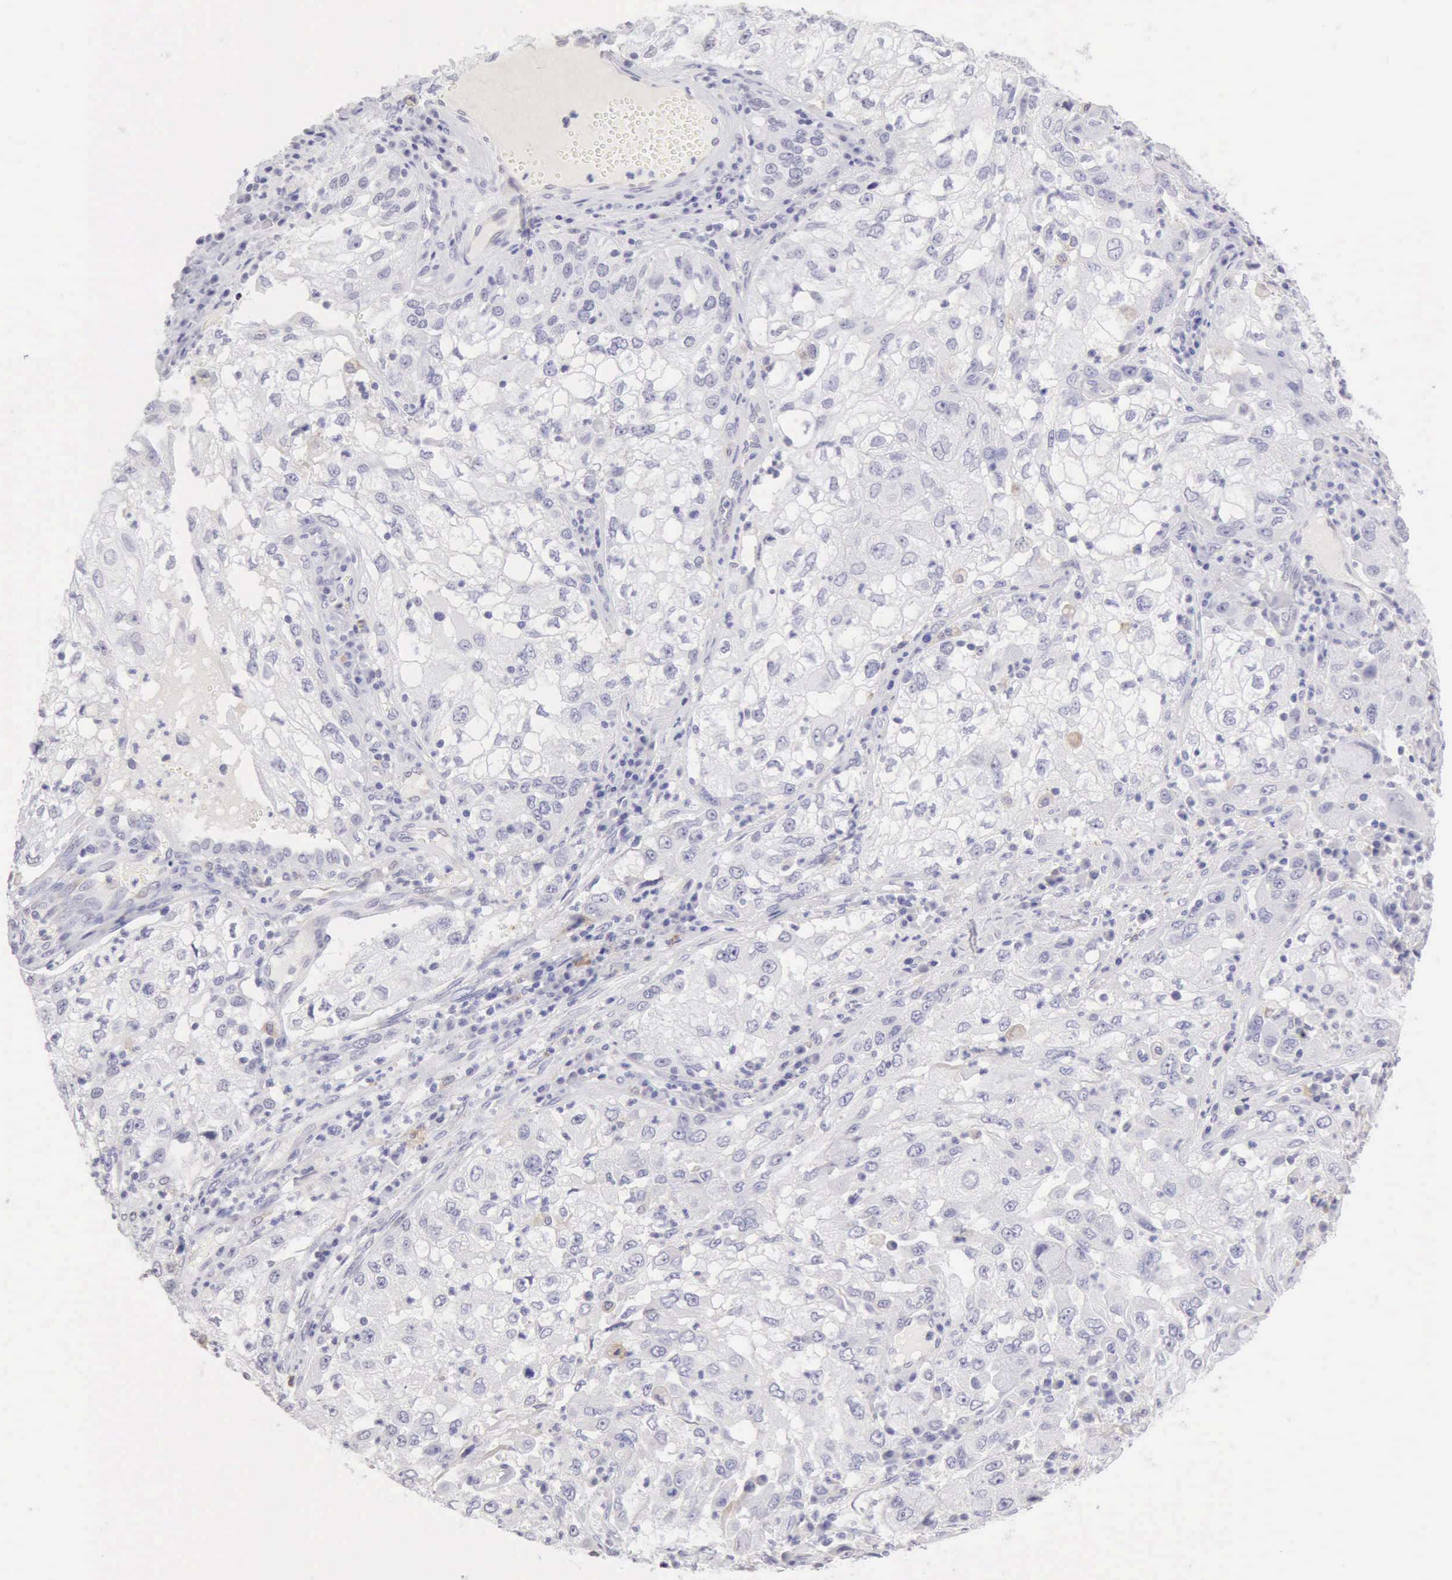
{"staining": {"intensity": "negative", "quantity": "none", "location": "none"}, "tissue": "cervical cancer", "cell_type": "Tumor cells", "image_type": "cancer", "snomed": [{"axis": "morphology", "description": "Squamous cell carcinoma, NOS"}, {"axis": "topography", "description": "Cervix"}], "caption": "Immunohistochemistry histopathology image of neoplastic tissue: human cervical cancer (squamous cell carcinoma) stained with DAB displays no significant protein expression in tumor cells.", "gene": "RNASE1", "patient": {"sex": "female", "age": 36}}